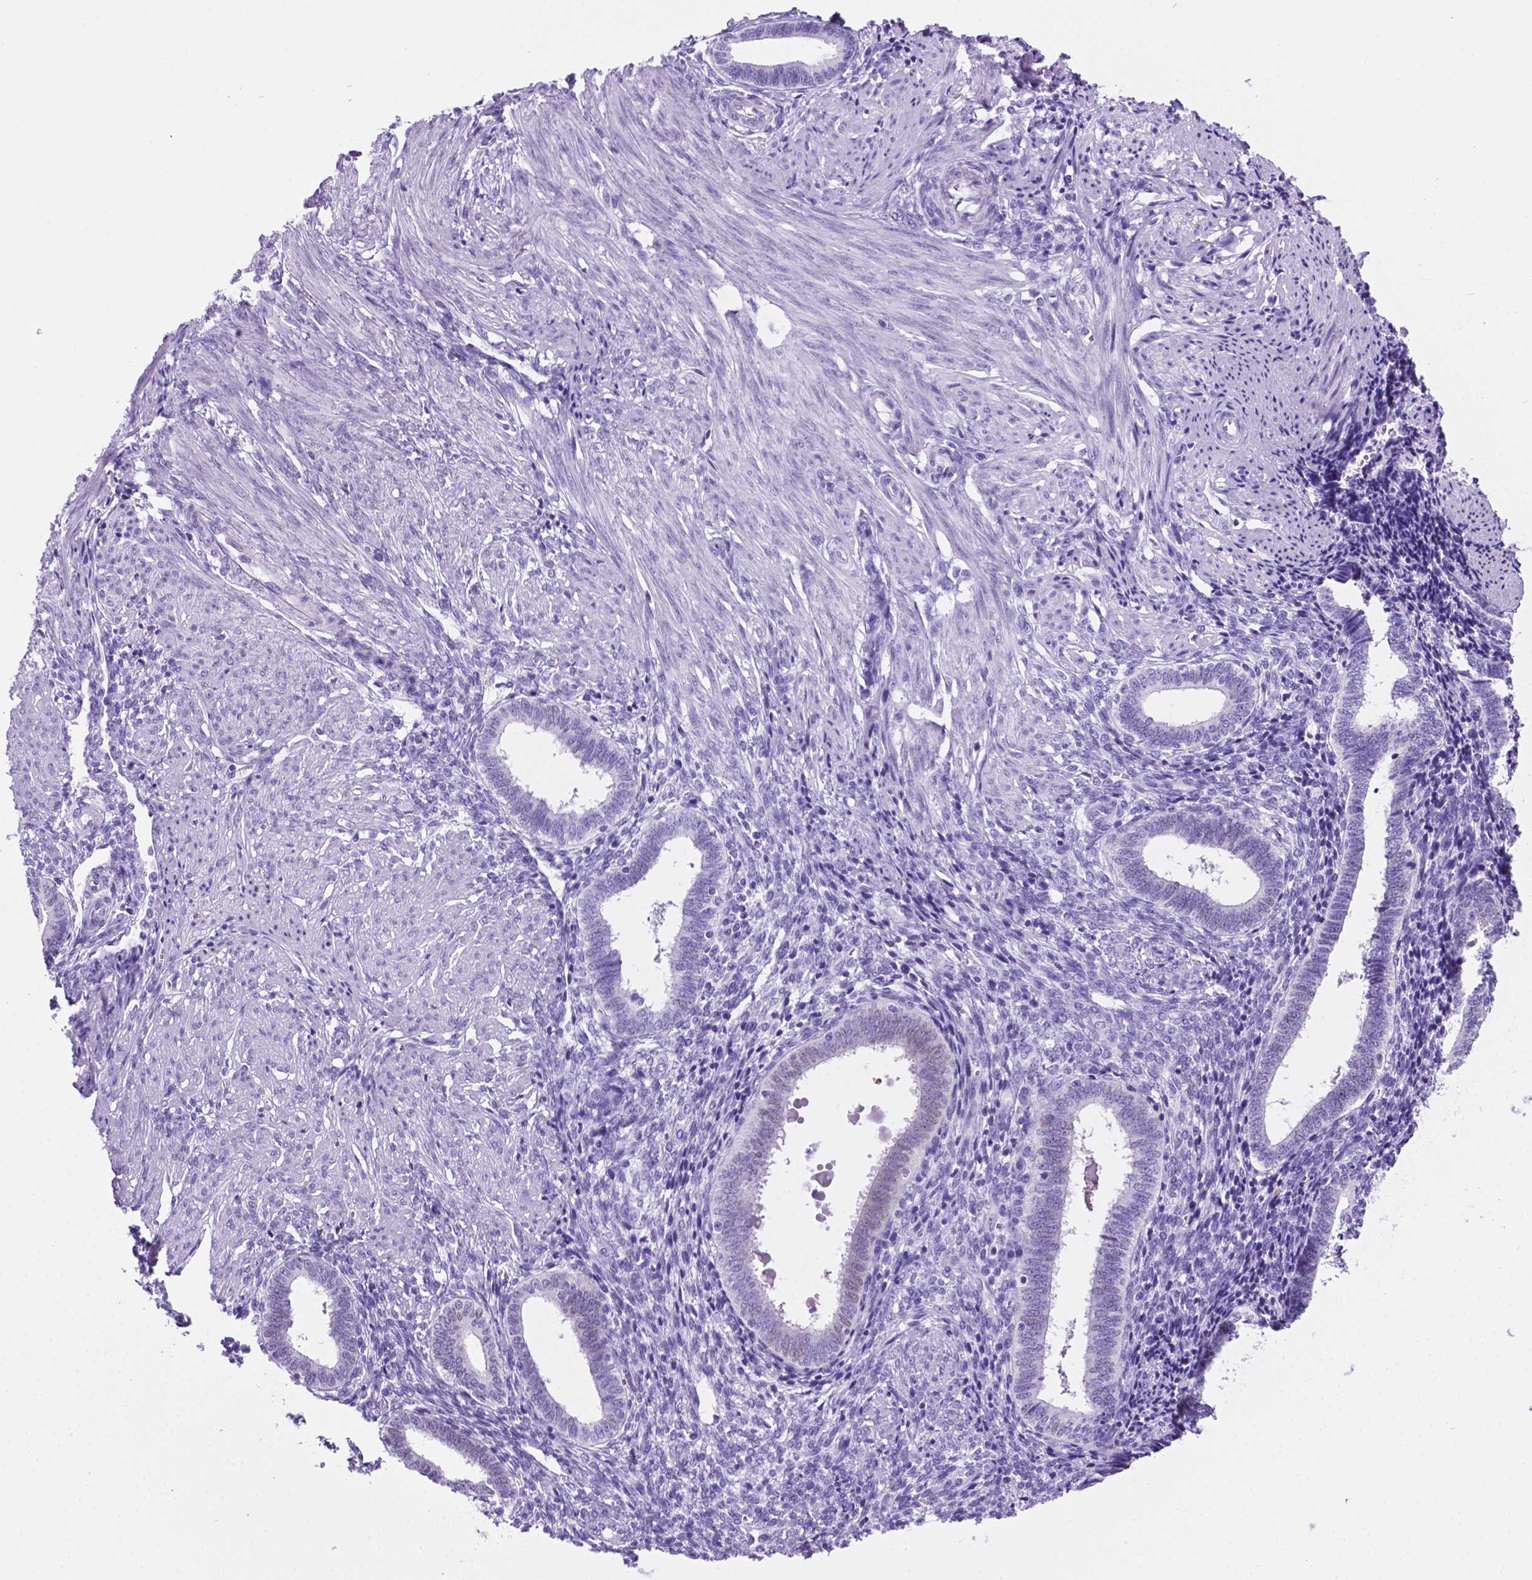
{"staining": {"intensity": "negative", "quantity": "none", "location": "none"}, "tissue": "endometrium", "cell_type": "Cells in endometrial stroma", "image_type": "normal", "snomed": [{"axis": "morphology", "description": "Normal tissue, NOS"}, {"axis": "topography", "description": "Endometrium"}], "caption": "IHC of unremarkable endometrium displays no expression in cells in endometrial stroma.", "gene": "C17orf107", "patient": {"sex": "female", "age": 42}}